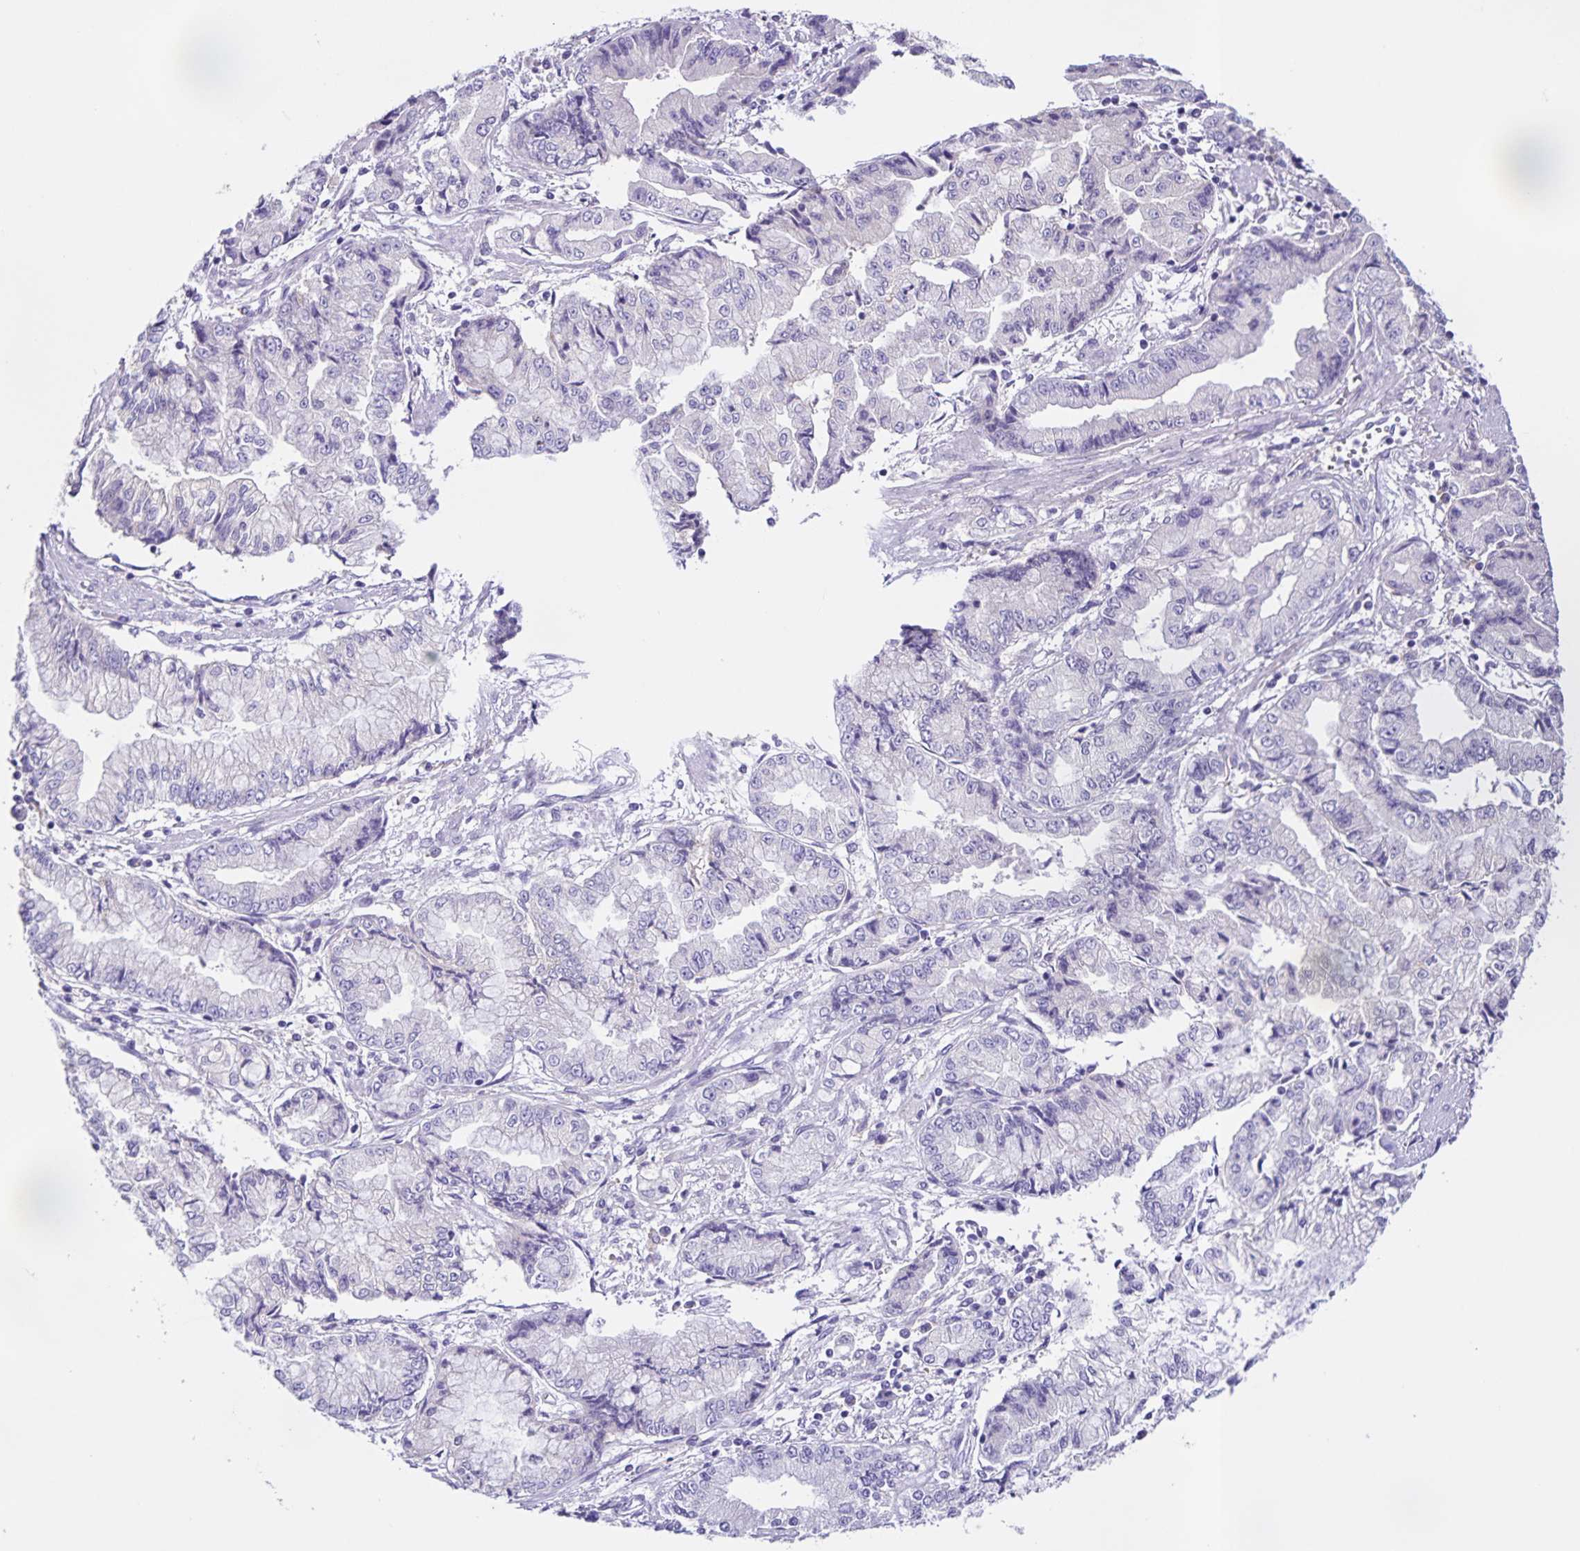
{"staining": {"intensity": "negative", "quantity": "none", "location": "none"}, "tissue": "stomach cancer", "cell_type": "Tumor cells", "image_type": "cancer", "snomed": [{"axis": "morphology", "description": "Adenocarcinoma, NOS"}, {"axis": "topography", "description": "Stomach, upper"}], "caption": "Tumor cells show no significant protein expression in stomach cancer. (Immunohistochemistry (ihc), brightfield microscopy, high magnification).", "gene": "BOLL", "patient": {"sex": "female", "age": 74}}